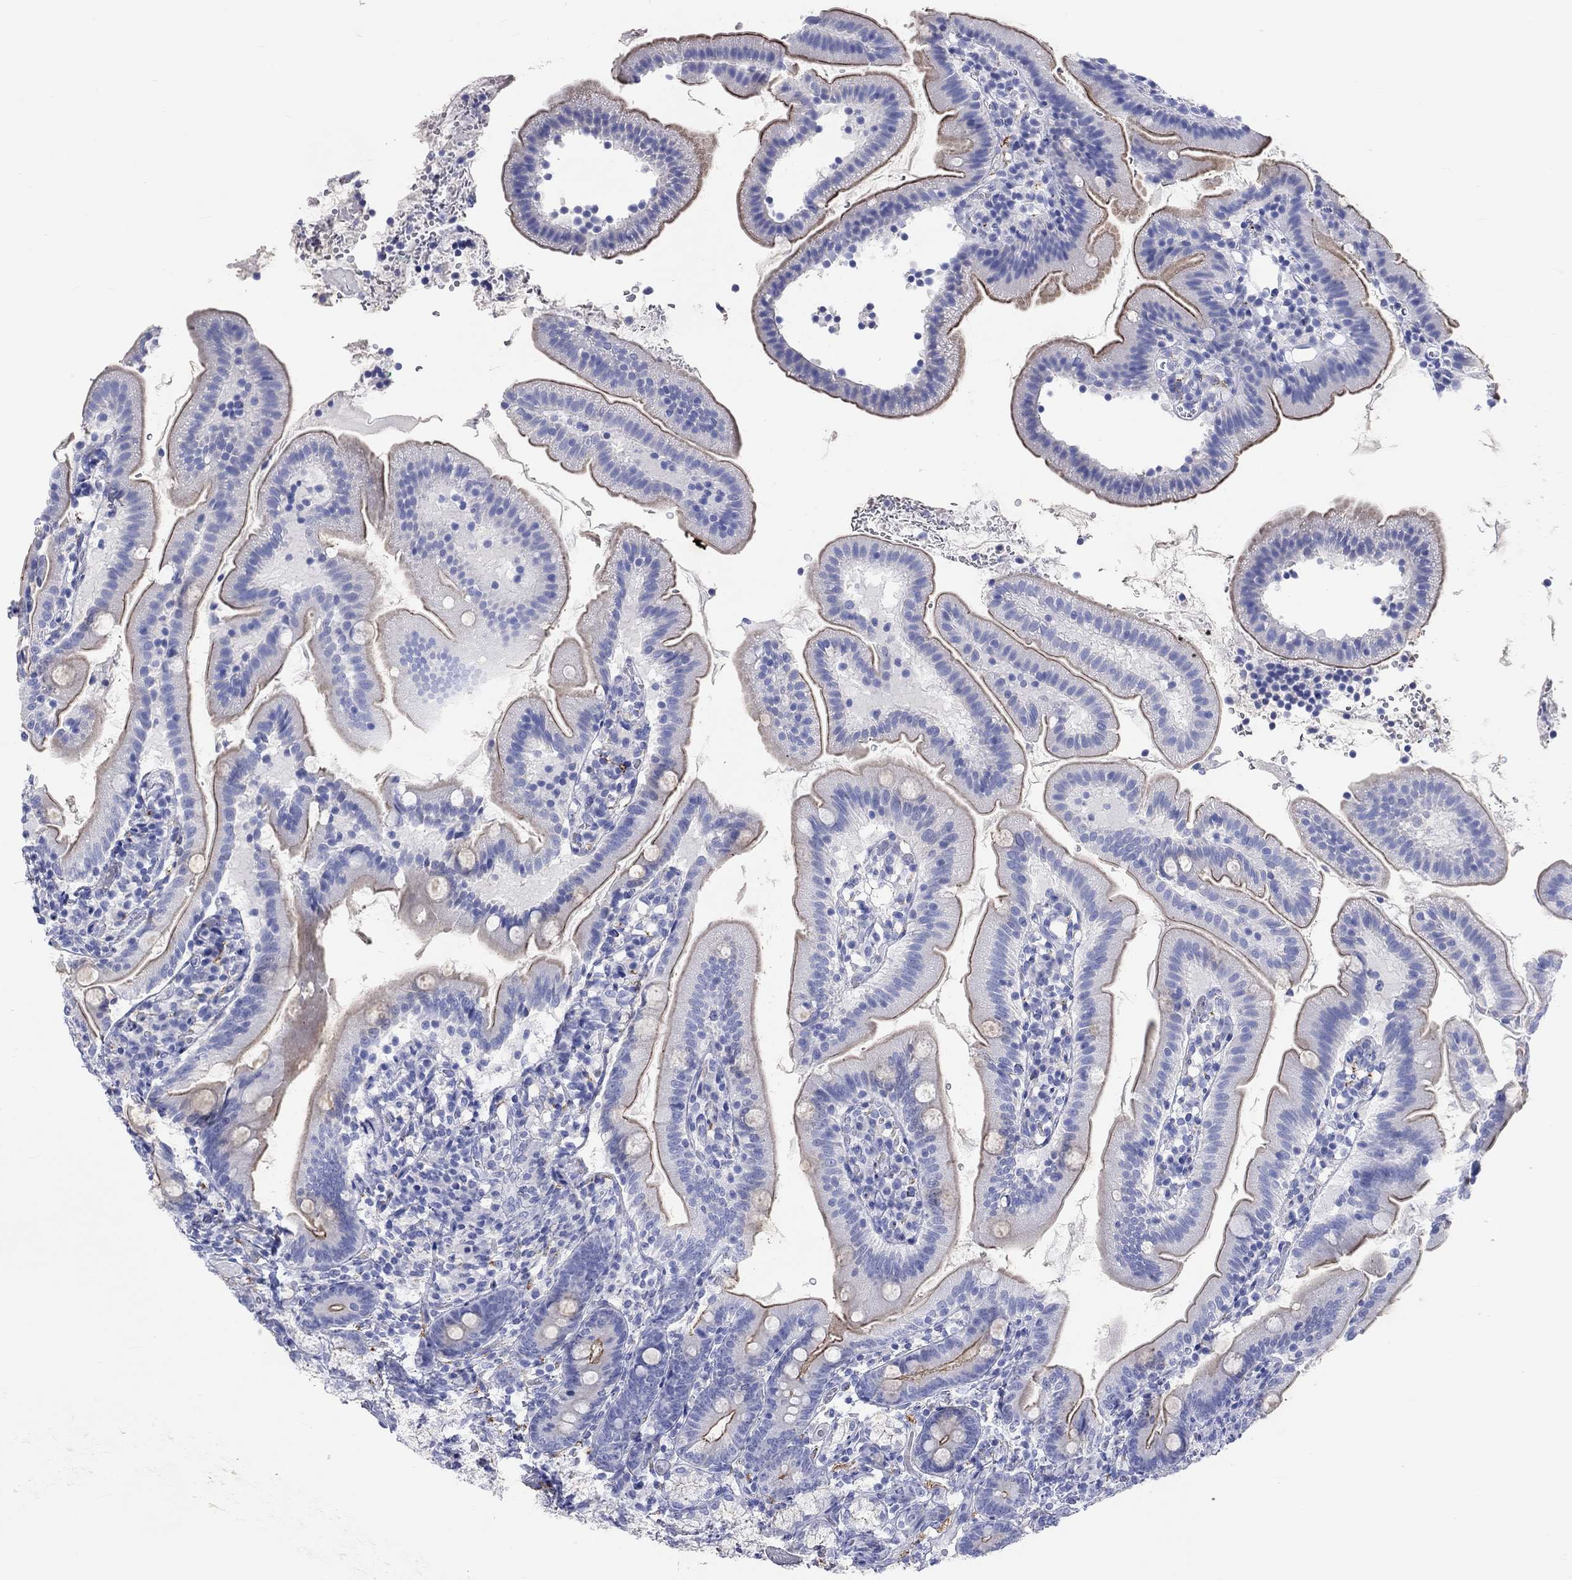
{"staining": {"intensity": "strong", "quantity": "<25%", "location": "cytoplasmic/membranous"}, "tissue": "duodenum", "cell_type": "Glandular cells", "image_type": "normal", "snomed": [{"axis": "morphology", "description": "Normal tissue, NOS"}, {"axis": "topography", "description": "Duodenum"}], "caption": "An immunohistochemistry (IHC) histopathology image of normal tissue is shown. Protein staining in brown labels strong cytoplasmic/membranous positivity in duodenum within glandular cells.", "gene": "SPATA9", "patient": {"sex": "female", "age": 67}}